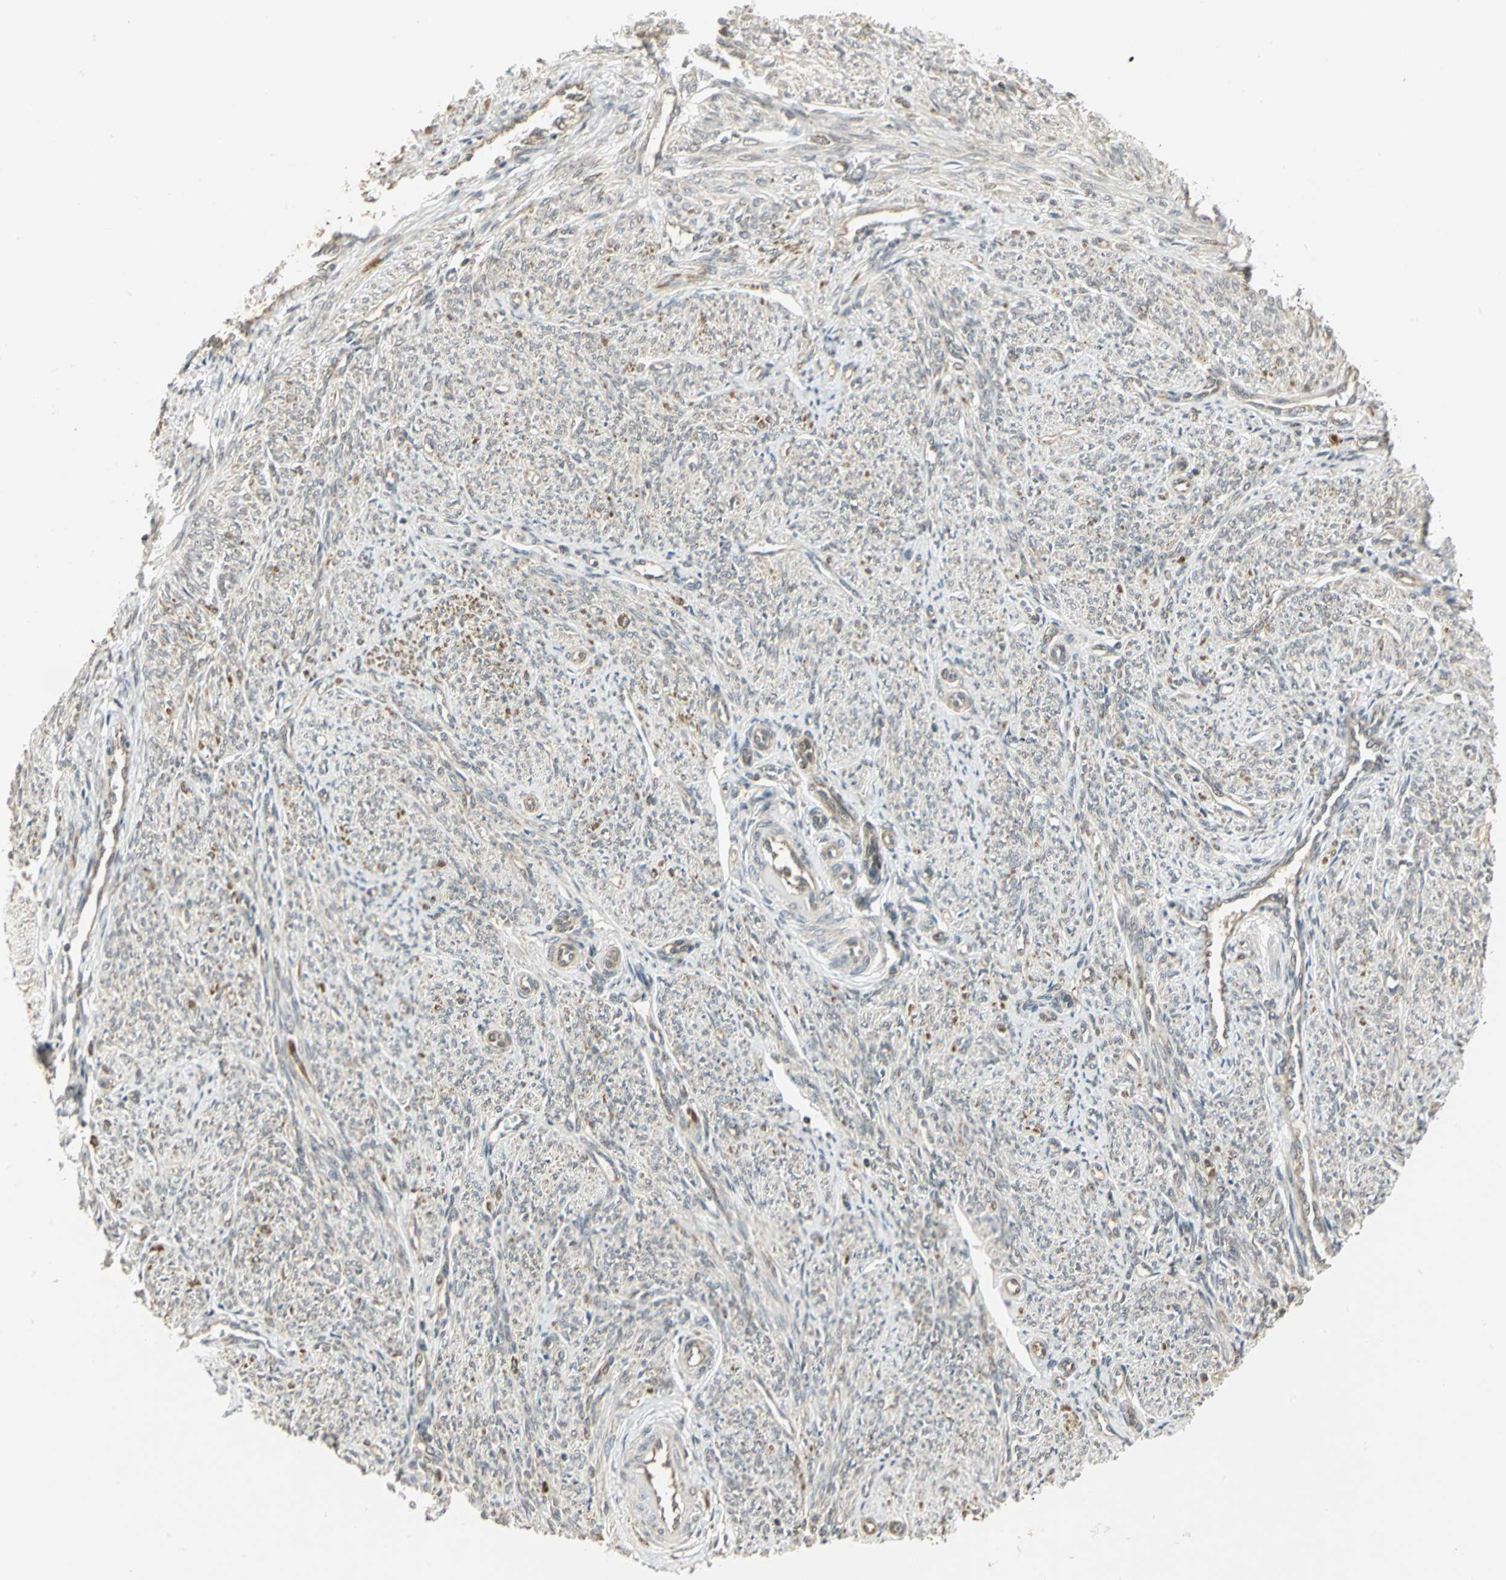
{"staining": {"intensity": "weak", "quantity": ">75%", "location": "cytoplasmic/membranous"}, "tissue": "smooth muscle", "cell_type": "Smooth muscle cells", "image_type": "normal", "snomed": [{"axis": "morphology", "description": "Normal tissue, NOS"}, {"axis": "topography", "description": "Smooth muscle"}], "caption": "Smooth muscle stained for a protein displays weak cytoplasmic/membranous positivity in smooth muscle cells. (Brightfield microscopy of DAB IHC at high magnification).", "gene": "PSMC4", "patient": {"sex": "female", "age": 65}}